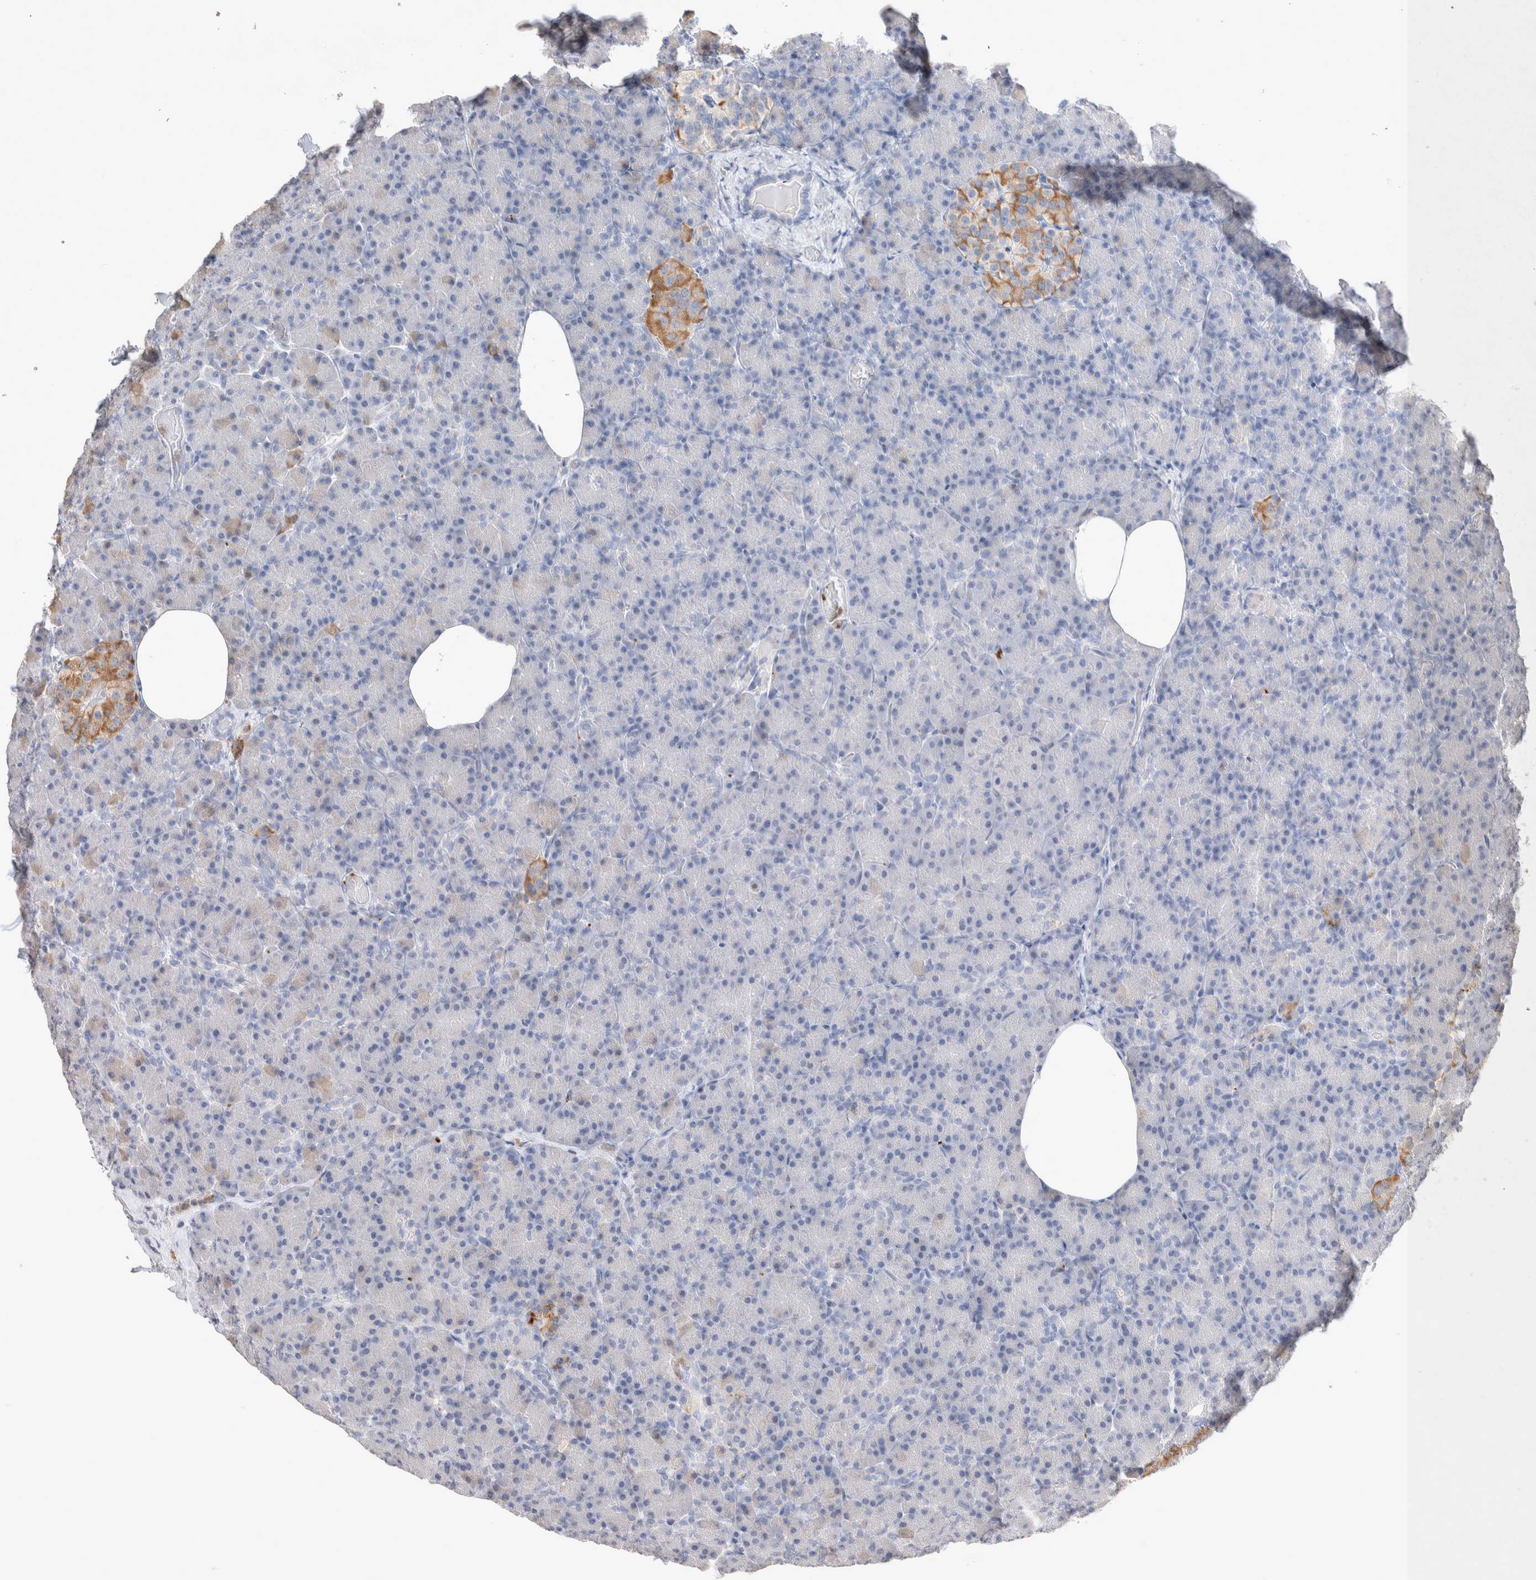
{"staining": {"intensity": "negative", "quantity": "none", "location": "none"}, "tissue": "pancreas", "cell_type": "Exocrine glandular cells", "image_type": "normal", "snomed": [{"axis": "morphology", "description": "Normal tissue, NOS"}, {"axis": "topography", "description": "Pancreas"}], "caption": "A micrograph of pancreas stained for a protein exhibits no brown staining in exocrine glandular cells.", "gene": "FFAR2", "patient": {"sex": "female", "age": 43}}